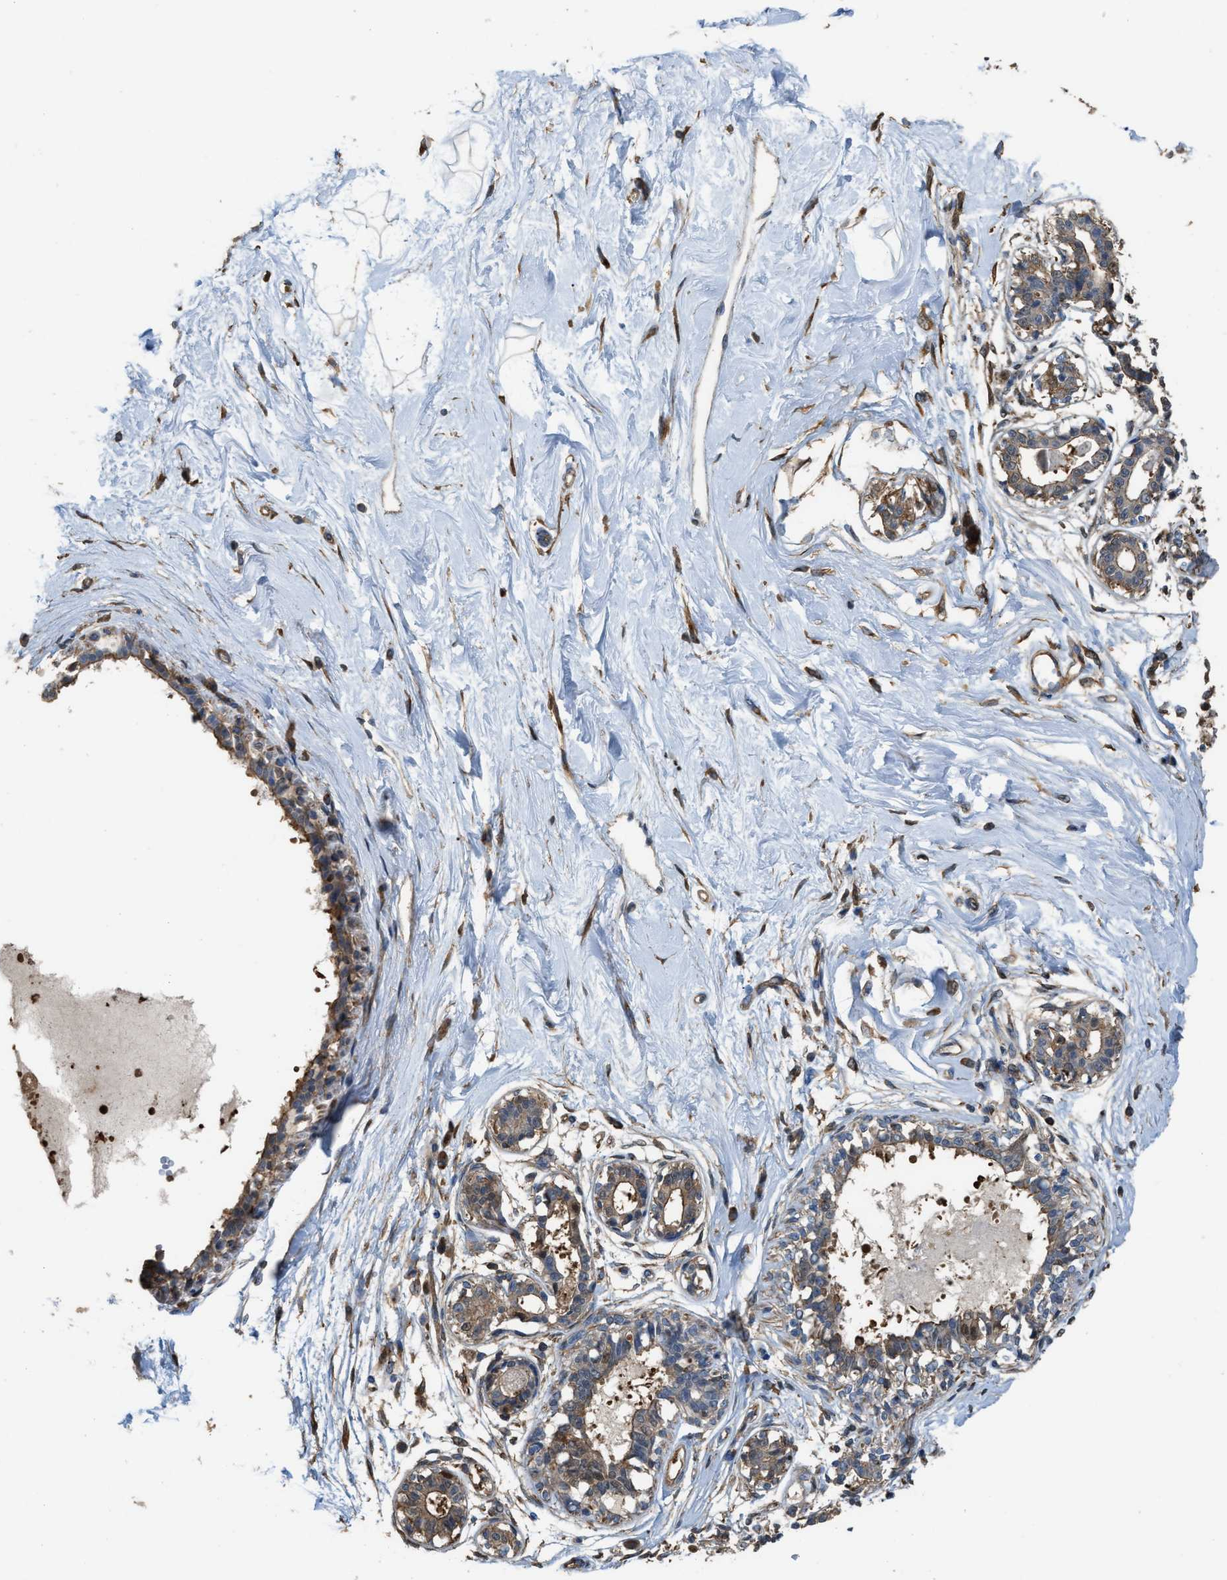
{"staining": {"intensity": "negative", "quantity": "none", "location": "none"}, "tissue": "breast", "cell_type": "Adipocytes", "image_type": "normal", "snomed": [{"axis": "morphology", "description": "Normal tissue, NOS"}, {"axis": "topography", "description": "Breast"}], "caption": "This is an immunohistochemistry (IHC) histopathology image of benign human breast. There is no staining in adipocytes.", "gene": "ATIC", "patient": {"sex": "female", "age": 45}}